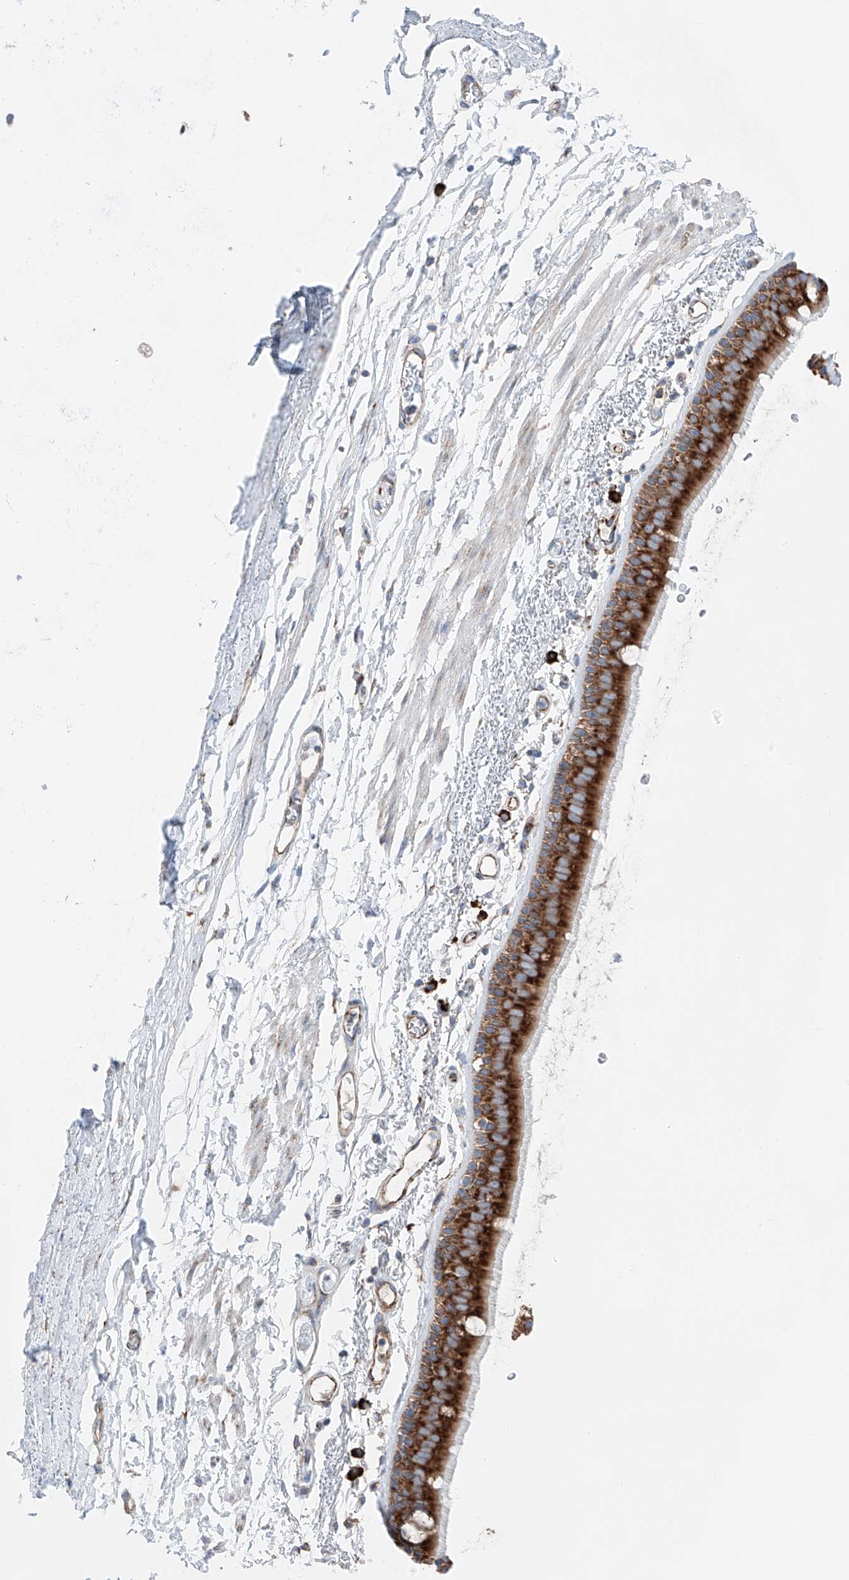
{"staining": {"intensity": "strong", "quantity": ">75%", "location": "cytoplasmic/membranous"}, "tissue": "bronchus", "cell_type": "Respiratory epithelial cells", "image_type": "normal", "snomed": [{"axis": "morphology", "description": "Normal tissue, NOS"}, {"axis": "topography", "description": "Lymph node"}, {"axis": "topography", "description": "Bronchus"}], "caption": "The histopathology image reveals staining of unremarkable bronchus, revealing strong cytoplasmic/membranous protein staining (brown color) within respiratory epithelial cells. The staining is performed using DAB brown chromogen to label protein expression. The nuclei are counter-stained blue using hematoxylin.", "gene": "CRELD1", "patient": {"sex": "female", "age": 70}}